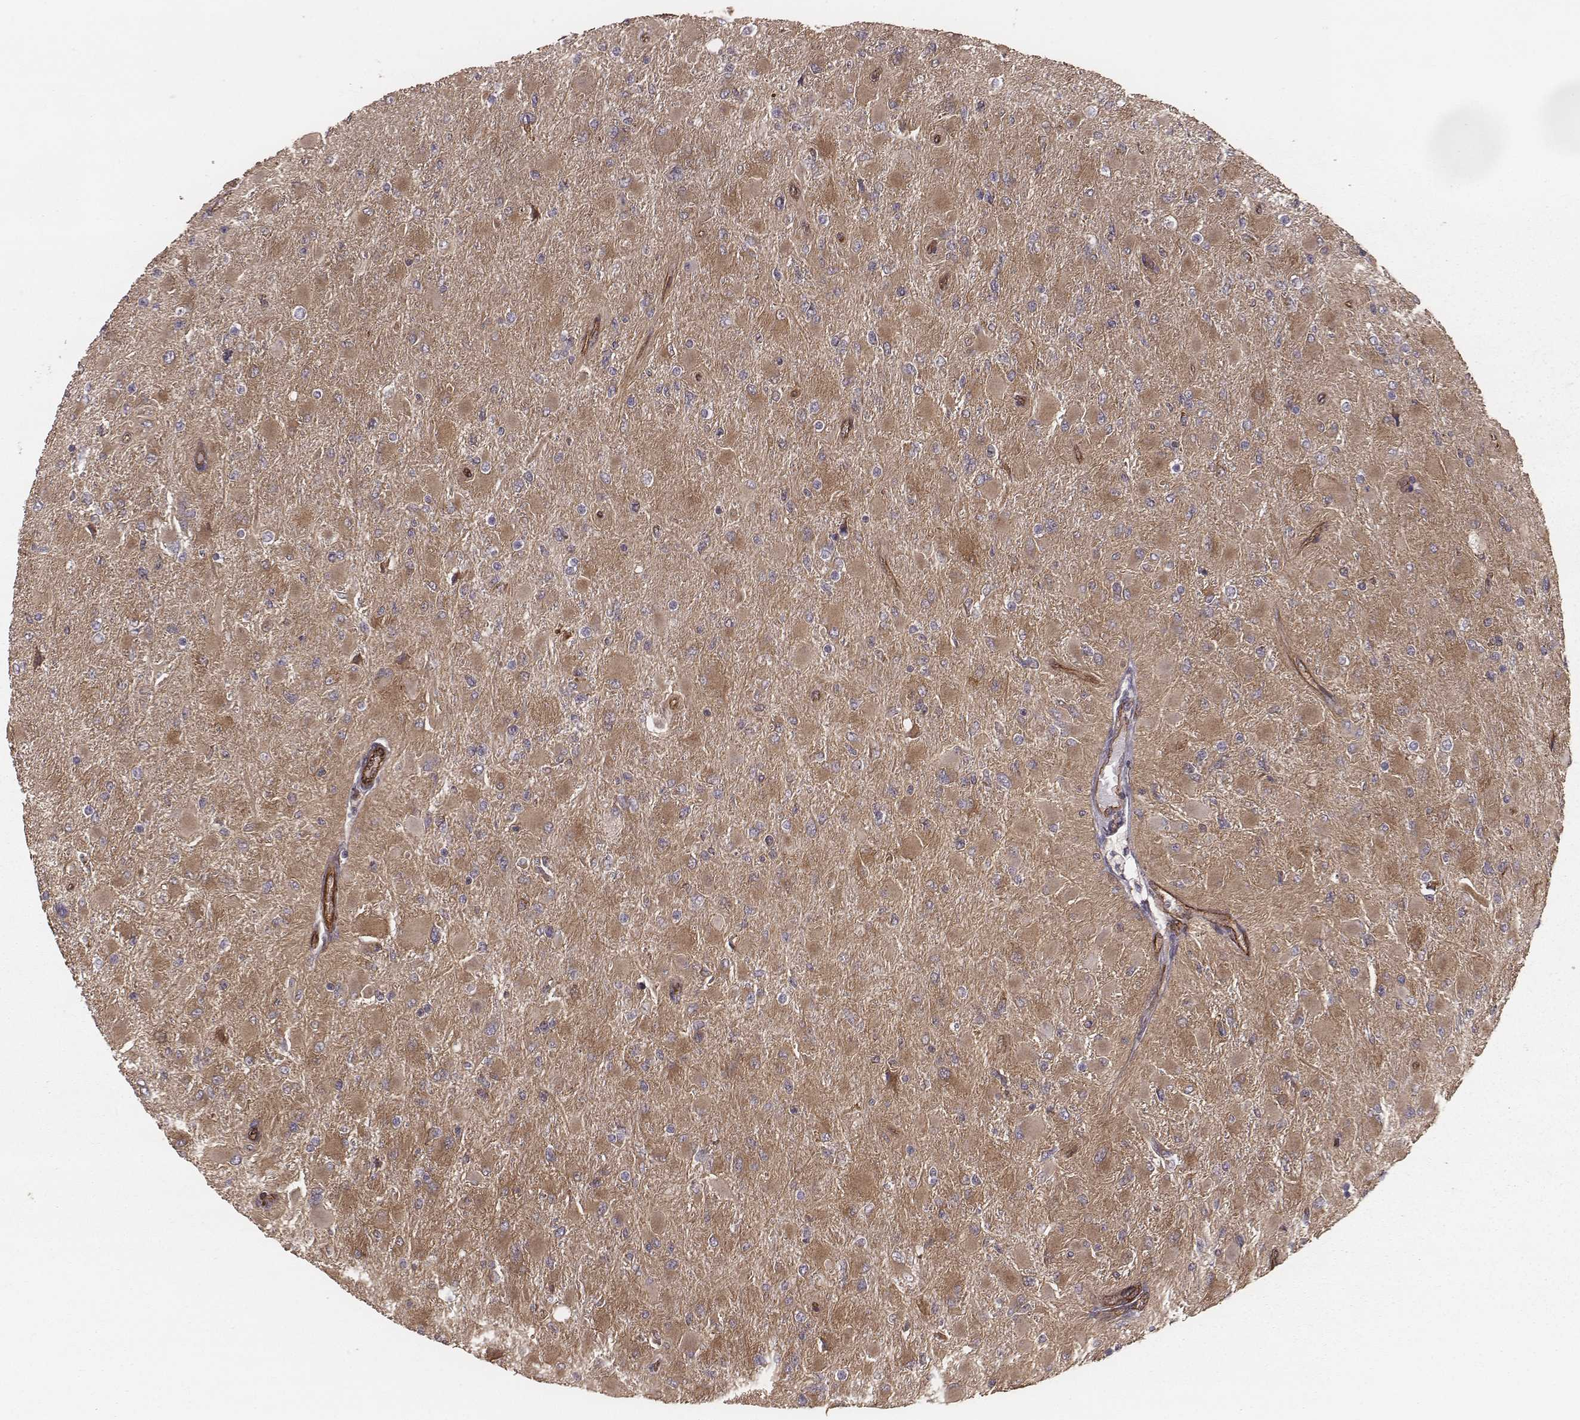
{"staining": {"intensity": "moderate", "quantity": "25%-75%", "location": "cytoplasmic/membranous"}, "tissue": "glioma", "cell_type": "Tumor cells", "image_type": "cancer", "snomed": [{"axis": "morphology", "description": "Glioma, malignant, High grade"}, {"axis": "topography", "description": "Cerebral cortex"}], "caption": "Immunohistochemical staining of glioma reveals medium levels of moderate cytoplasmic/membranous protein staining in approximately 25%-75% of tumor cells.", "gene": "PALMD", "patient": {"sex": "female", "age": 36}}